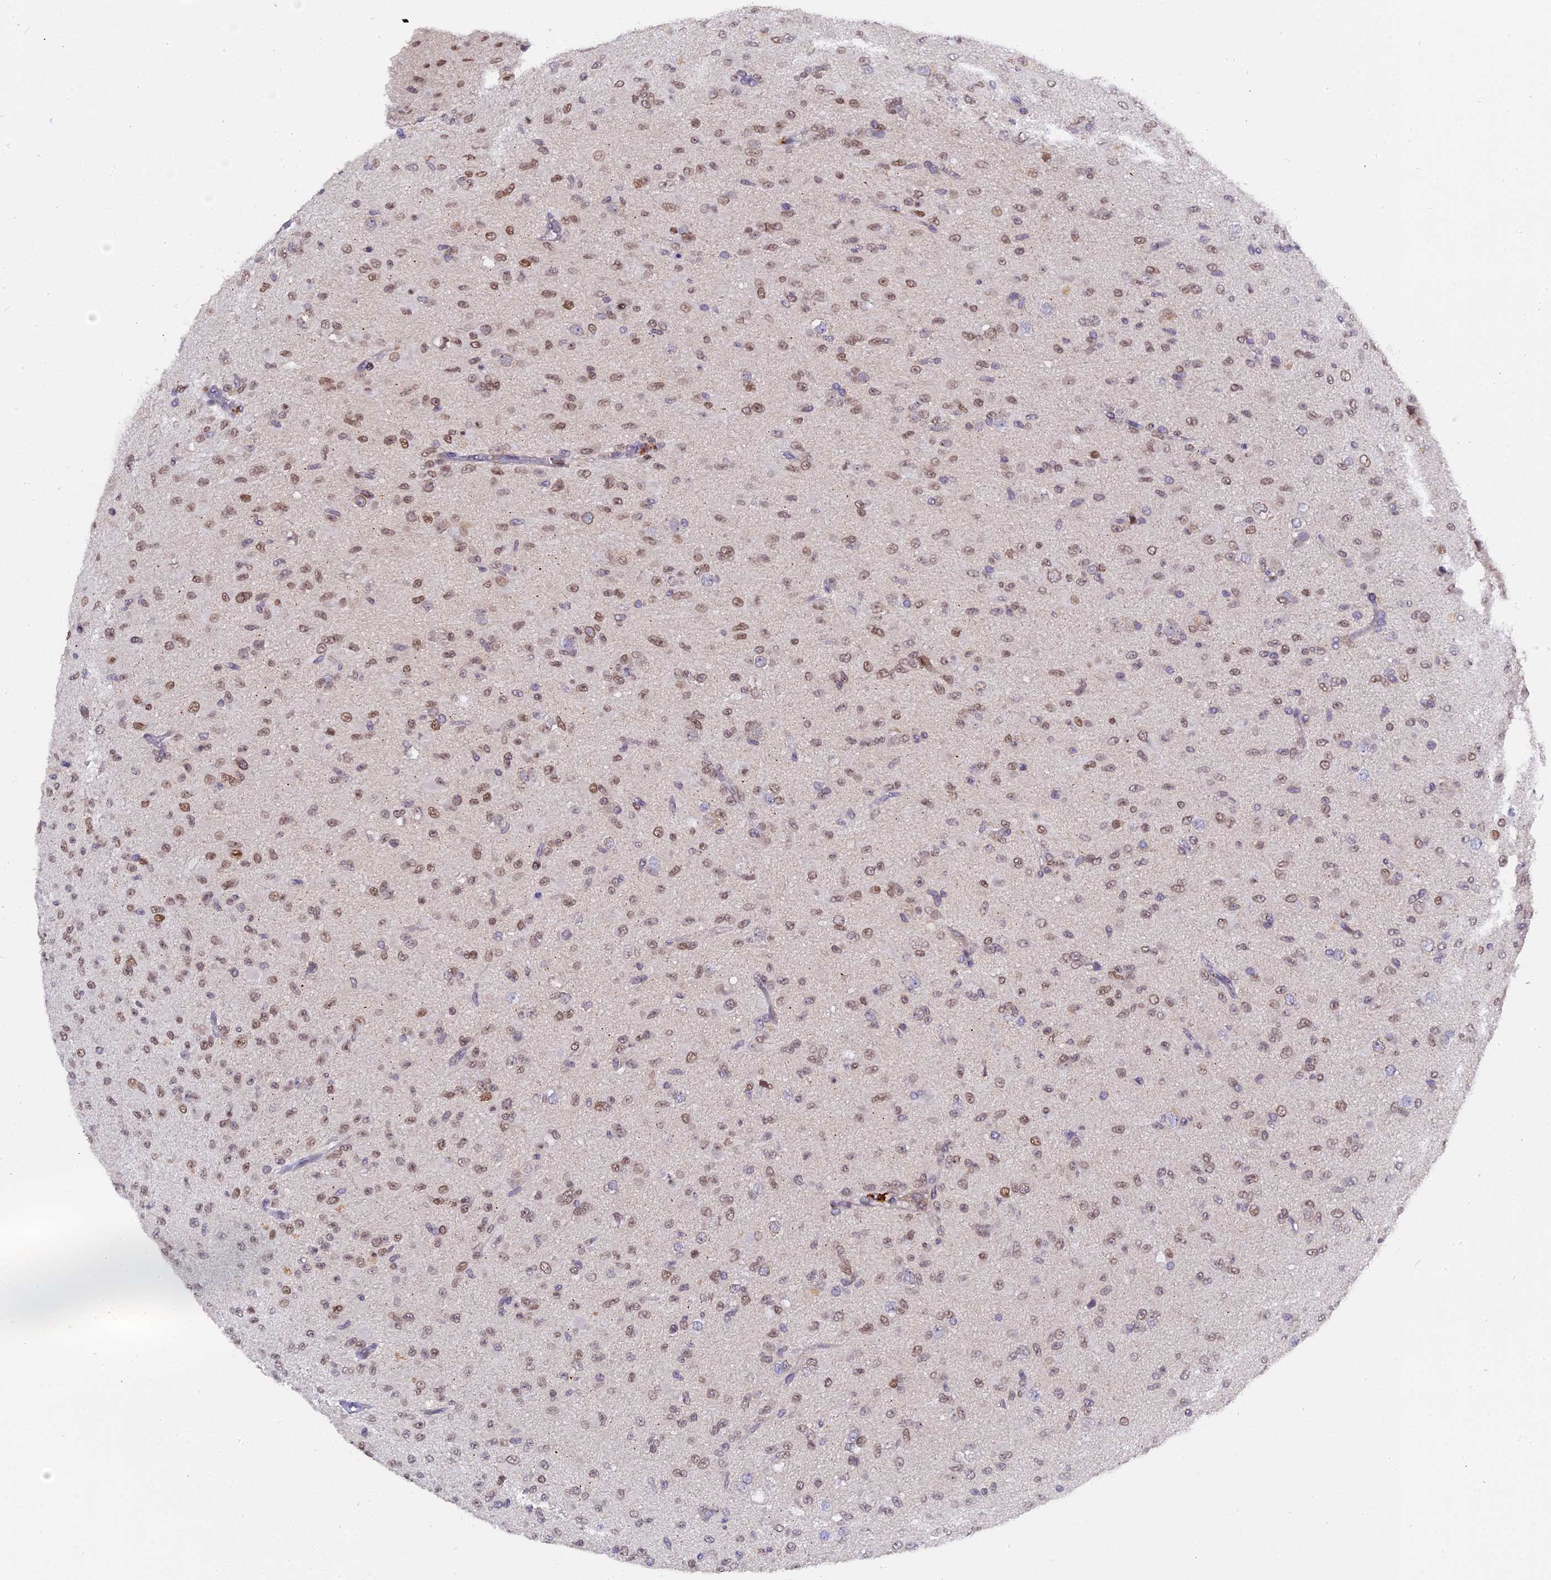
{"staining": {"intensity": "moderate", "quantity": ">75%", "location": "nuclear"}, "tissue": "glioma", "cell_type": "Tumor cells", "image_type": "cancer", "snomed": [{"axis": "morphology", "description": "Glioma, malignant, Low grade"}, {"axis": "topography", "description": "Brain"}], "caption": "Moderate nuclear expression for a protein is identified in approximately >75% of tumor cells of glioma using immunohistochemistry.", "gene": "PYGO1", "patient": {"sex": "male", "age": 65}}